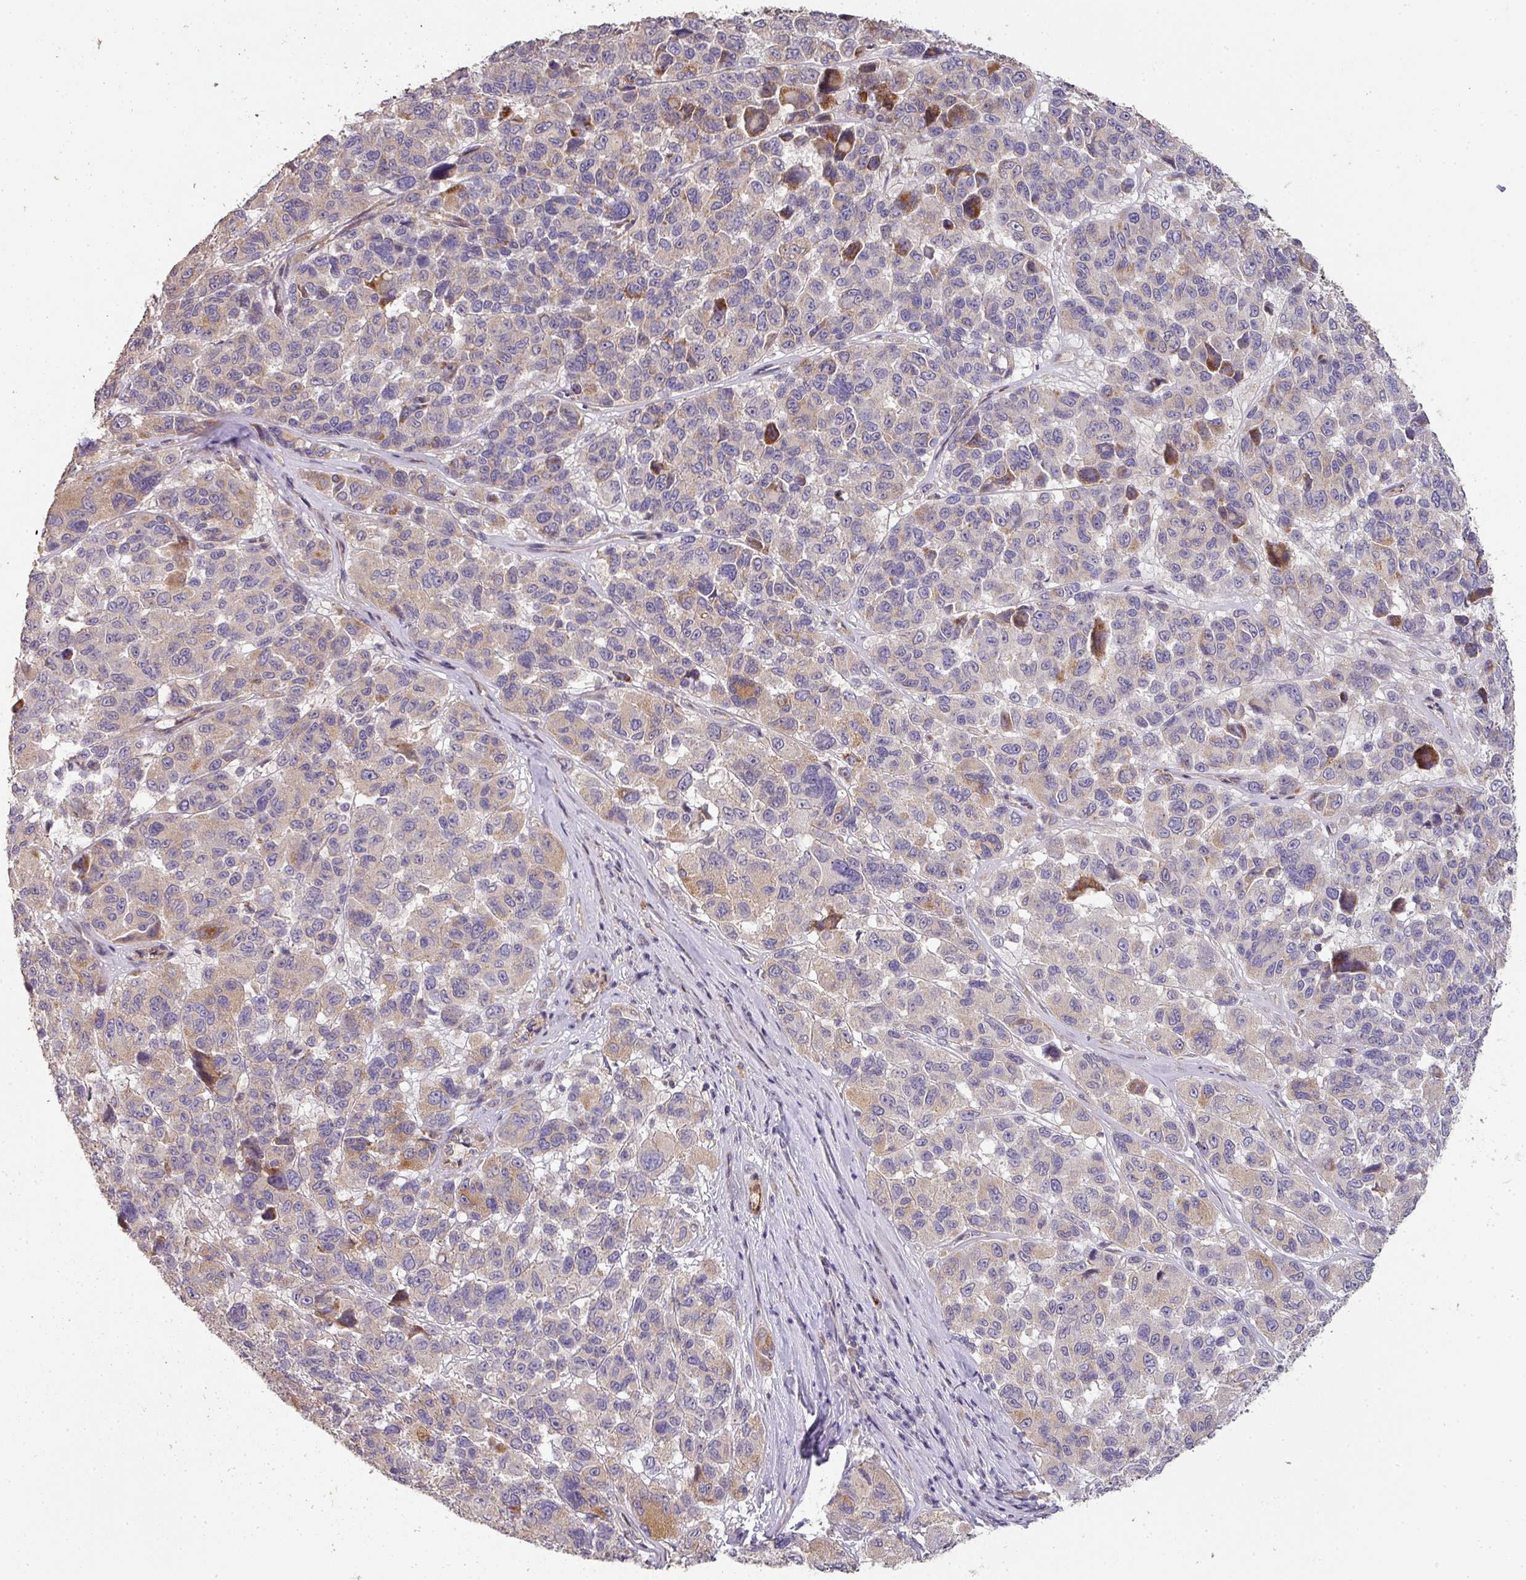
{"staining": {"intensity": "moderate", "quantity": "<25%", "location": "cytoplasmic/membranous"}, "tissue": "melanoma", "cell_type": "Tumor cells", "image_type": "cancer", "snomed": [{"axis": "morphology", "description": "Malignant melanoma, NOS"}, {"axis": "topography", "description": "Skin"}], "caption": "Immunohistochemical staining of melanoma shows low levels of moderate cytoplasmic/membranous protein expression in about <25% of tumor cells.", "gene": "PCDH1", "patient": {"sex": "female", "age": 66}}